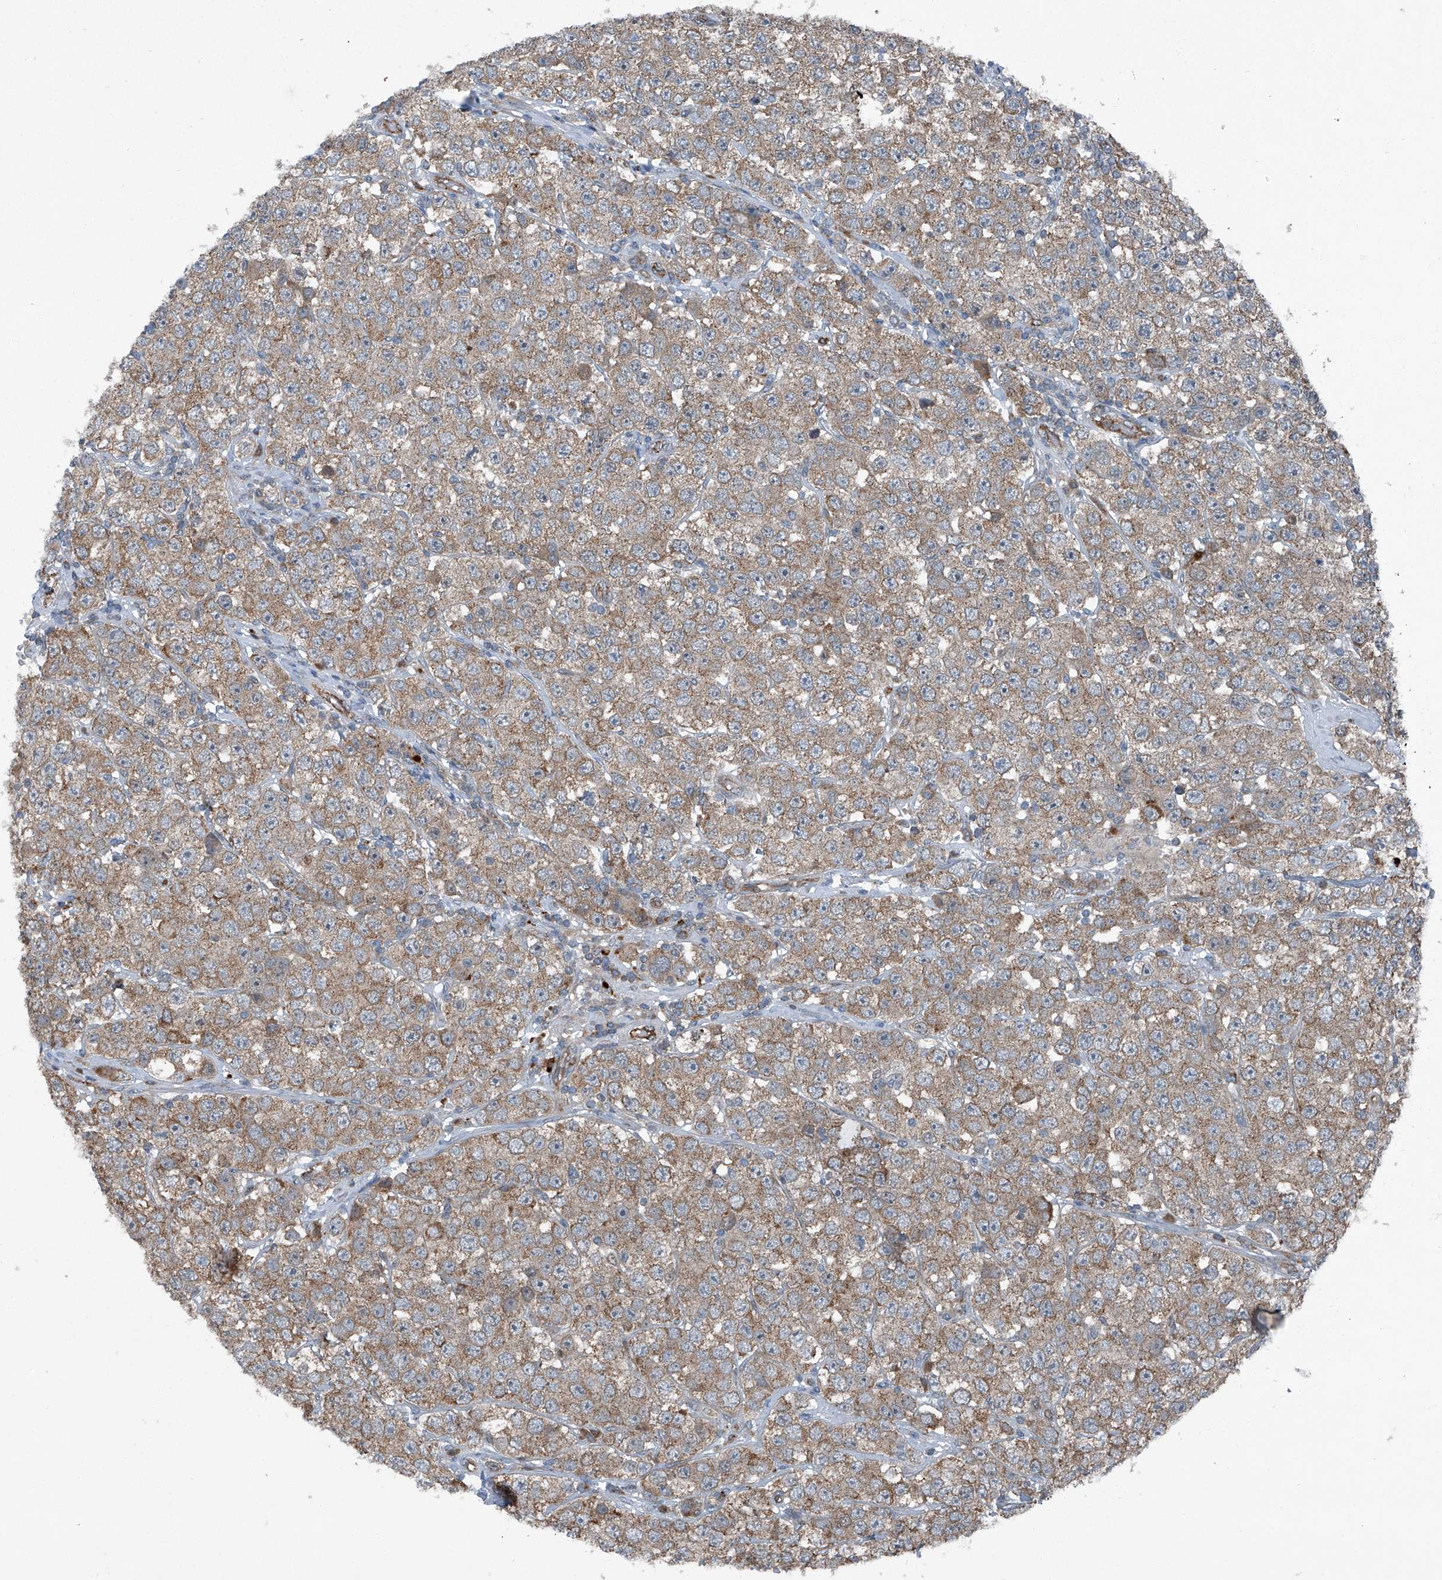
{"staining": {"intensity": "weak", "quantity": ">75%", "location": "cytoplasmic/membranous"}, "tissue": "testis cancer", "cell_type": "Tumor cells", "image_type": "cancer", "snomed": [{"axis": "morphology", "description": "Seminoma, NOS"}, {"axis": "topography", "description": "Testis"}], "caption": "A low amount of weak cytoplasmic/membranous positivity is present in approximately >75% of tumor cells in seminoma (testis) tissue.", "gene": "SENP2", "patient": {"sex": "male", "age": 28}}